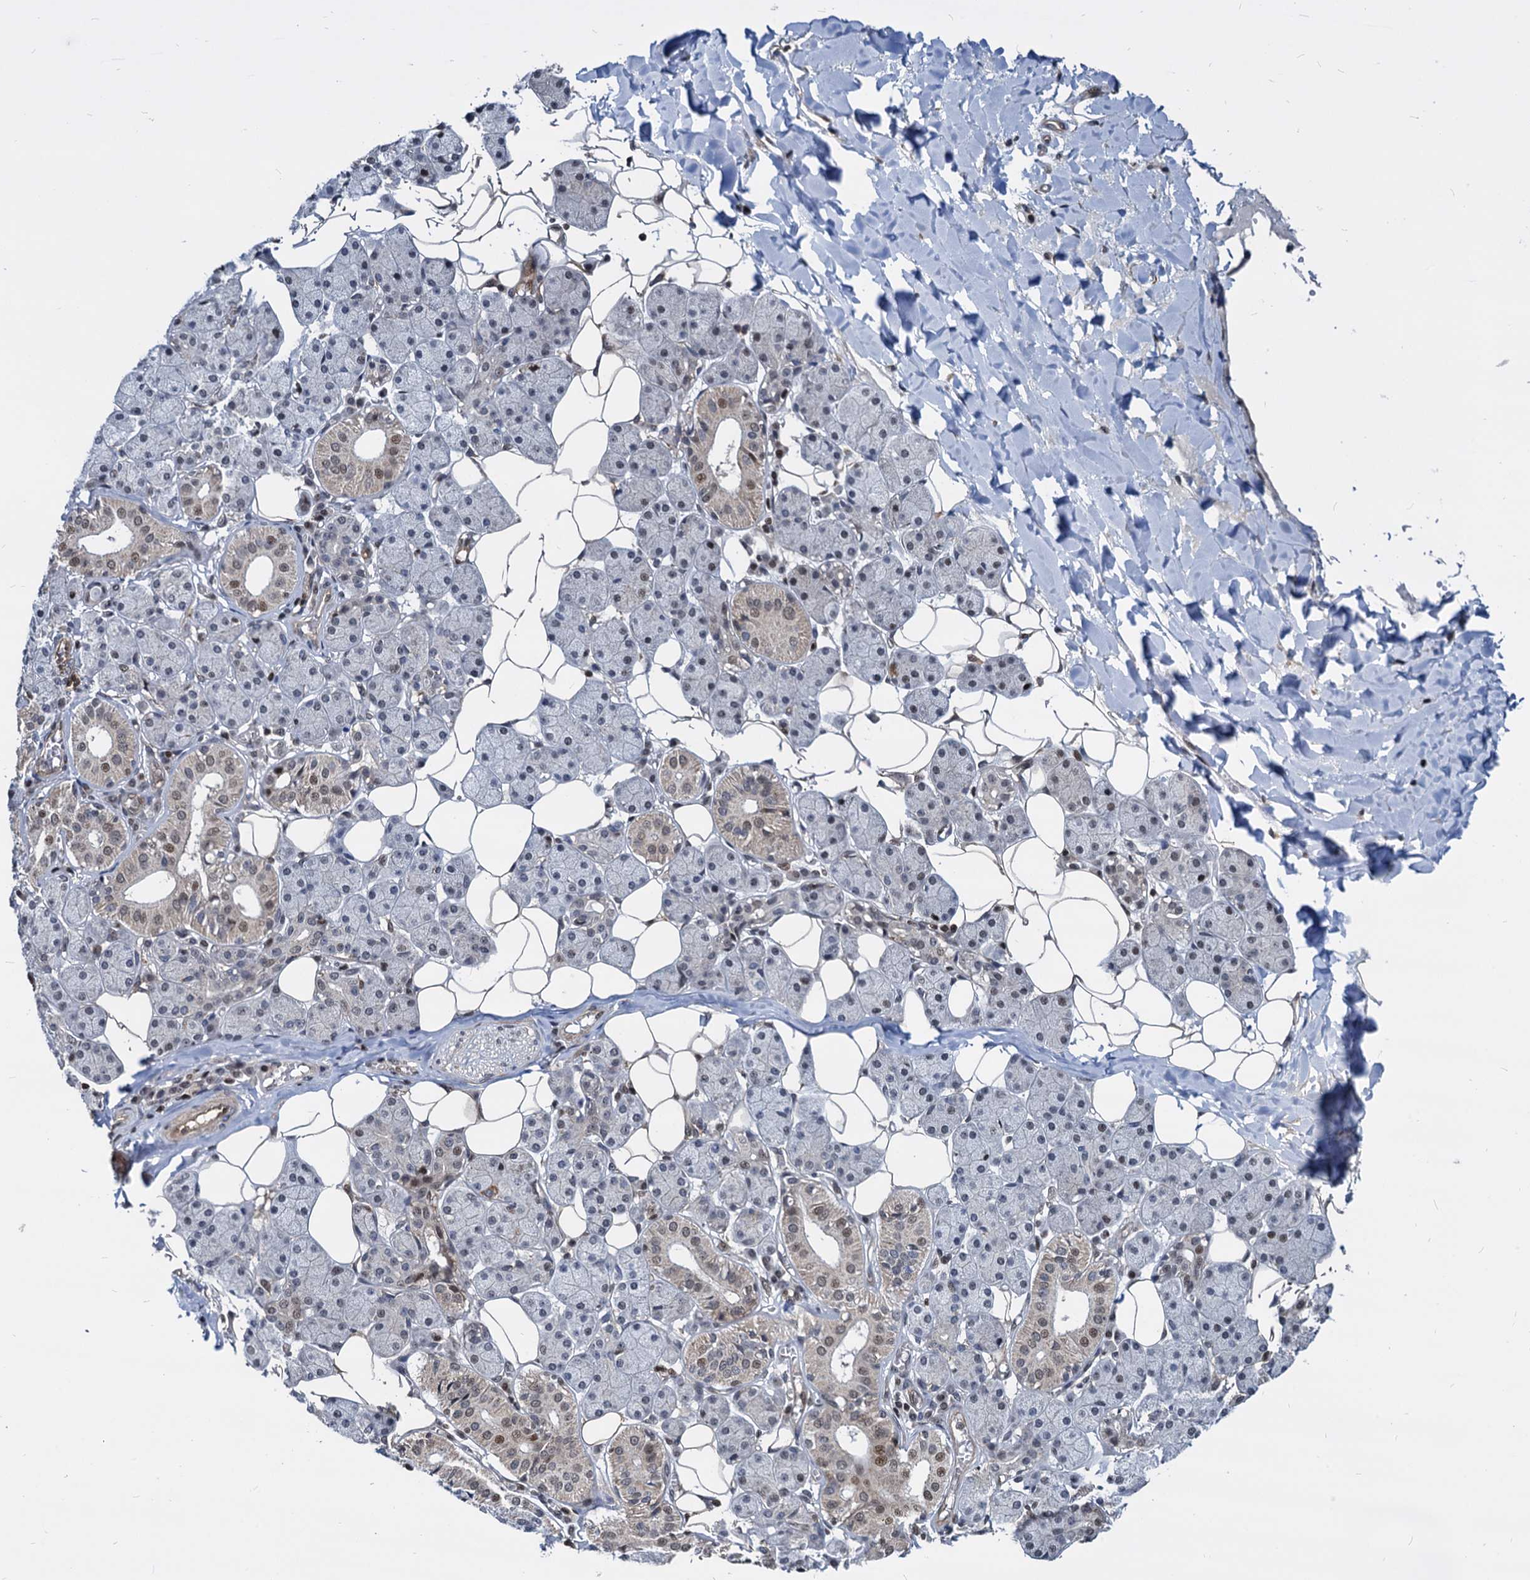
{"staining": {"intensity": "moderate", "quantity": ">75%", "location": "nuclear"}, "tissue": "salivary gland", "cell_type": "Glandular cells", "image_type": "normal", "snomed": [{"axis": "morphology", "description": "Normal tissue, NOS"}, {"axis": "topography", "description": "Salivary gland"}], "caption": "Protein analysis of normal salivary gland exhibits moderate nuclear positivity in approximately >75% of glandular cells. The protein is shown in brown color, while the nuclei are stained blue.", "gene": "UBLCP1", "patient": {"sex": "female", "age": 33}}